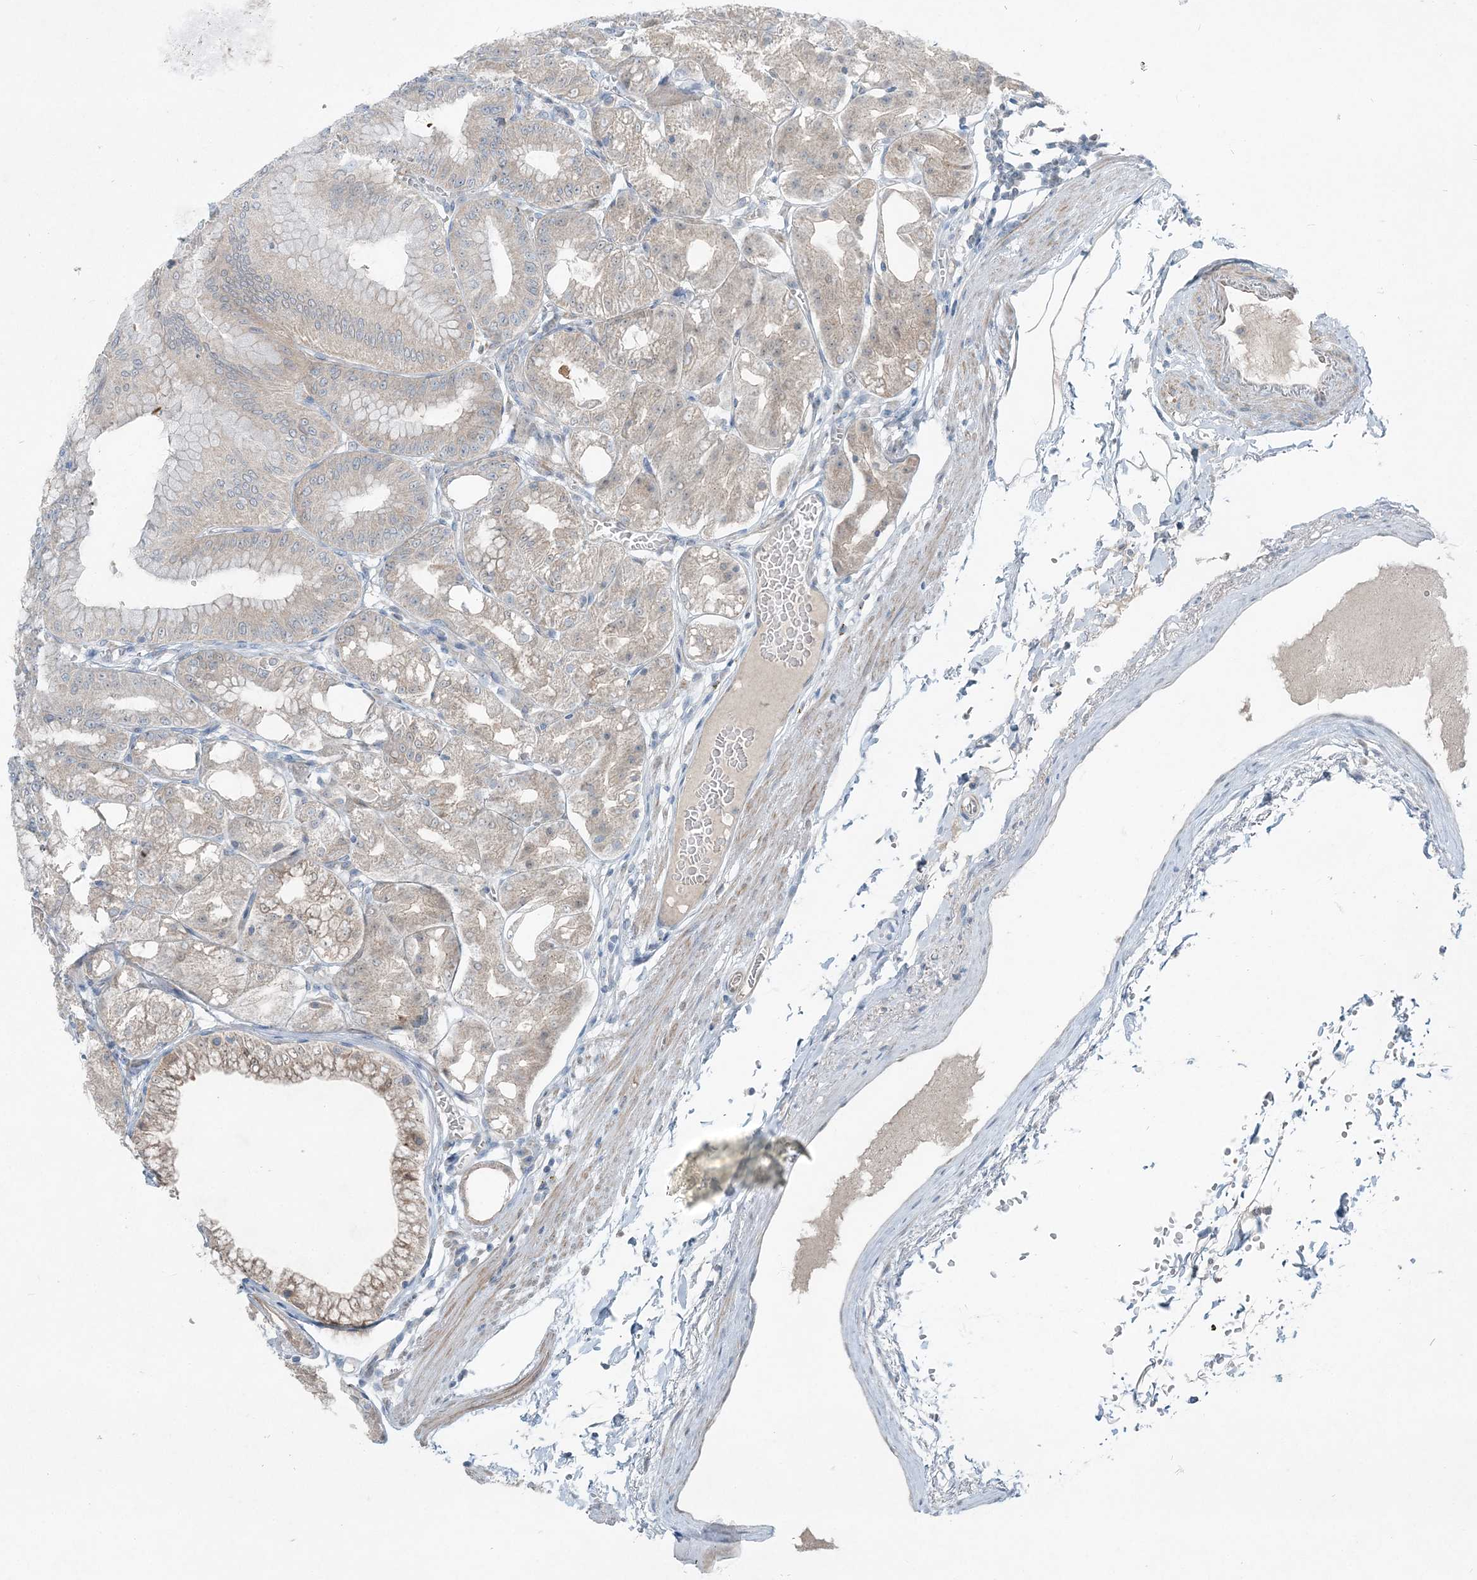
{"staining": {"intensity": "moderate", "quantity": "25%-75%", "location": "cytoplasmic/membranous"}, "tissue": "stomach", "cell_type": "Glandular cells", "image_type": "normal", "snomed": [{"axis": "morphology", "description": "Normal tissue, NOS"}, {"axis": "topography", "description": "Stomach, lower"}], "caption": "Moderate cytoplasmic/membranous protein staining is appreciated in about 25%-75% of glandular cells in stomach.", "gene": "ARMH1", "patient": {"sex": "male", "age": 71}}